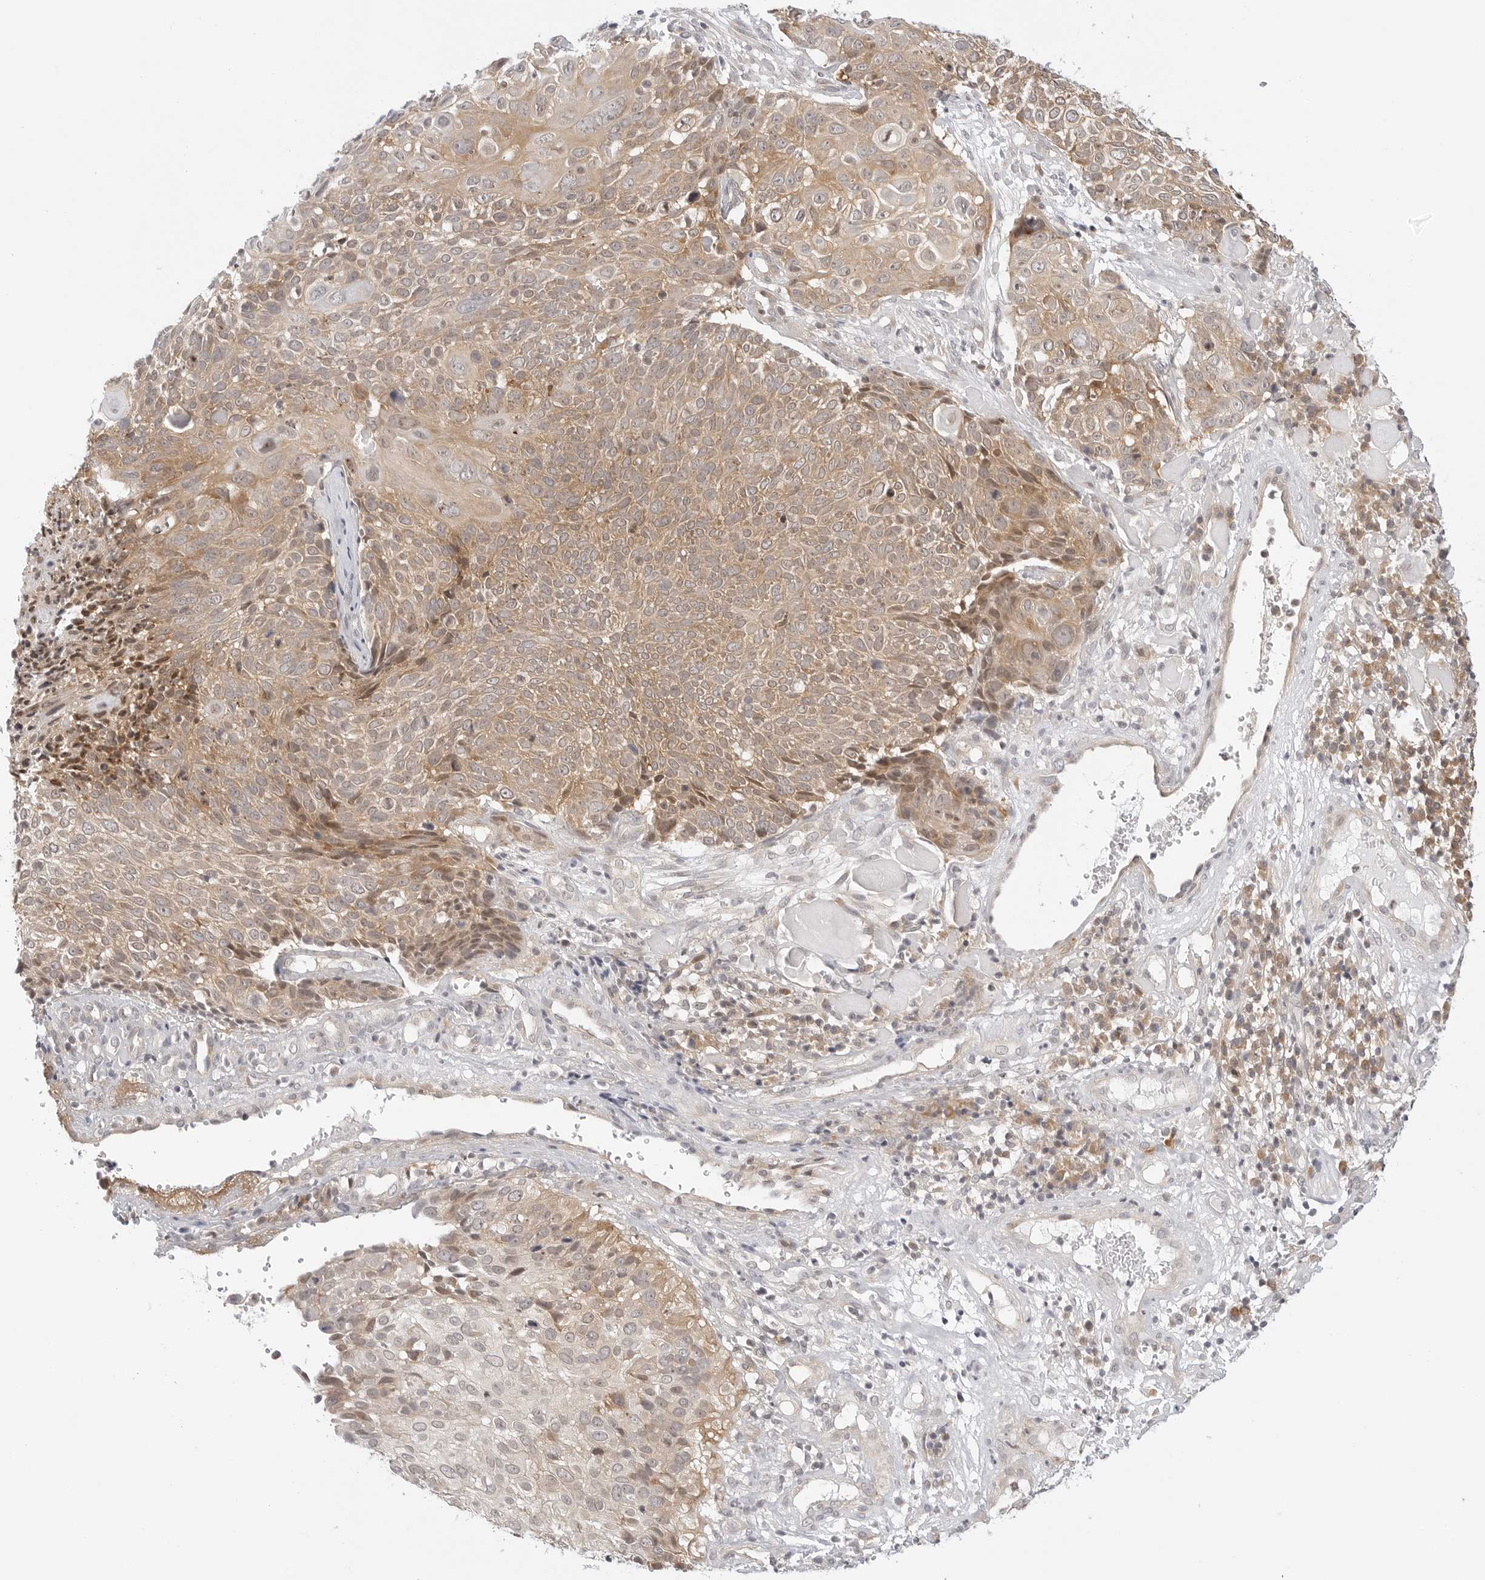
{"staining": {"intensity": "moderate", "quantity": ">75%", "location": "cytoplasmic/membranous"}, "tissue": "cervical cancer", "cell_type": "Tumor cells", "image_type": "cancer", "snomed": [{"axis": "morphology", "description": "Squamous cell carcinoma, NOS"}, {"axis": "topography", "description": "Cervix"}], "caption": "Squamous cell carcinoma (cervical) stained for a protein (brown) shows moderate cytoplasmic/membranous positive expression in about >75% of tumor cells.", "gene": "TCP1", "patient": {"sex": "female", "age": 74}}